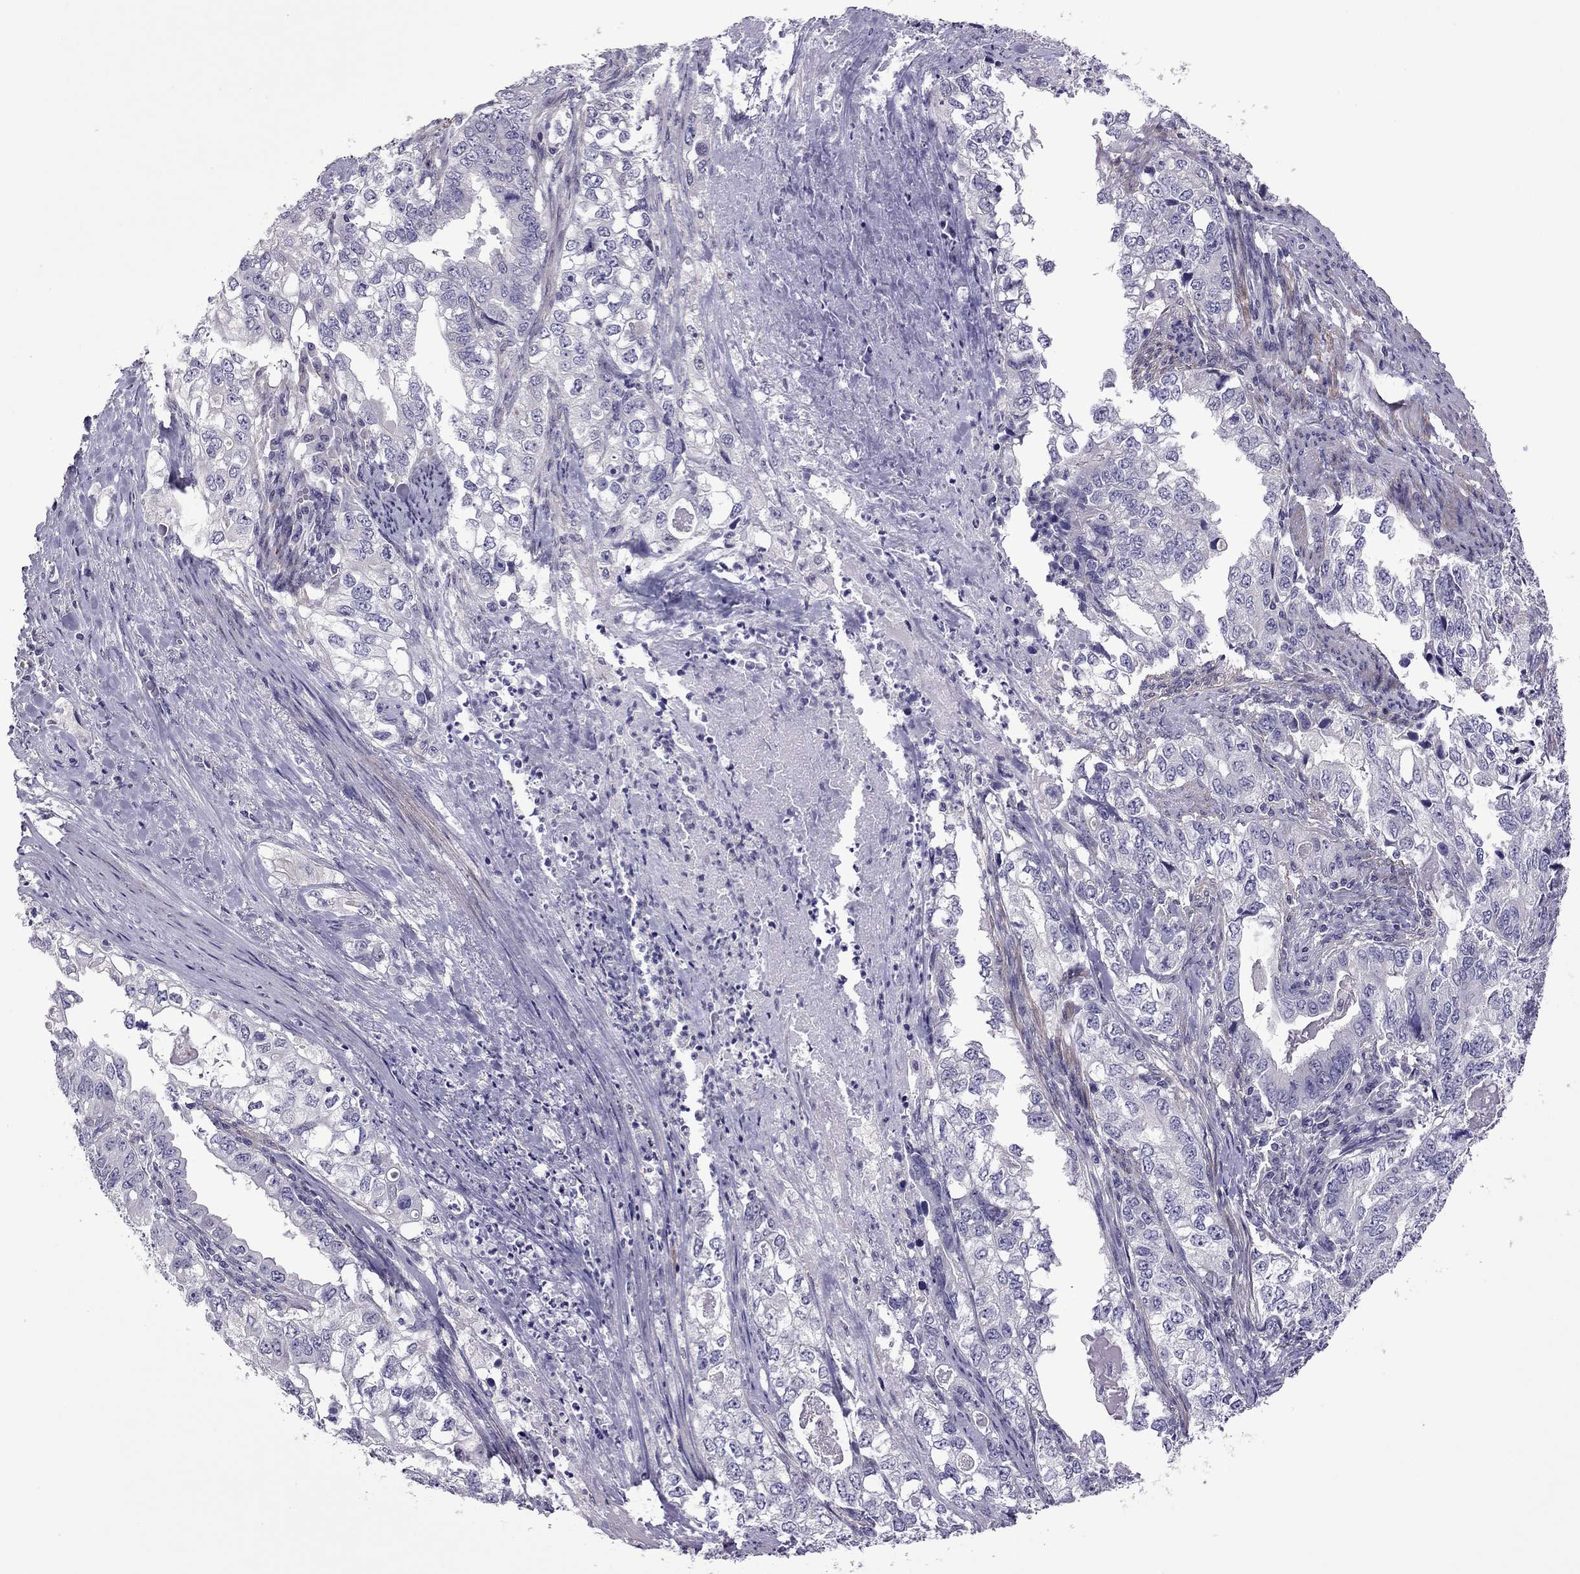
{"staining": {"intensity": "negative", "quantity": "none", "location": "none"}, "tissue": "stomach cancer", "cell_type": "Tumor cells", "image_type": "cancer", "snomed": [{"axis": "morphology", "description": "Adenocarcinoma, NOS"}, {"axis": "topography", "description": "Stomach, lower"}], "caption": "Protein analysis of stomach cancer (adenocarcinoma) exhibits no significant staining in tumor cells.", "gene": "SLC16A8", "patient": {"sex": "female", "age": 72}}